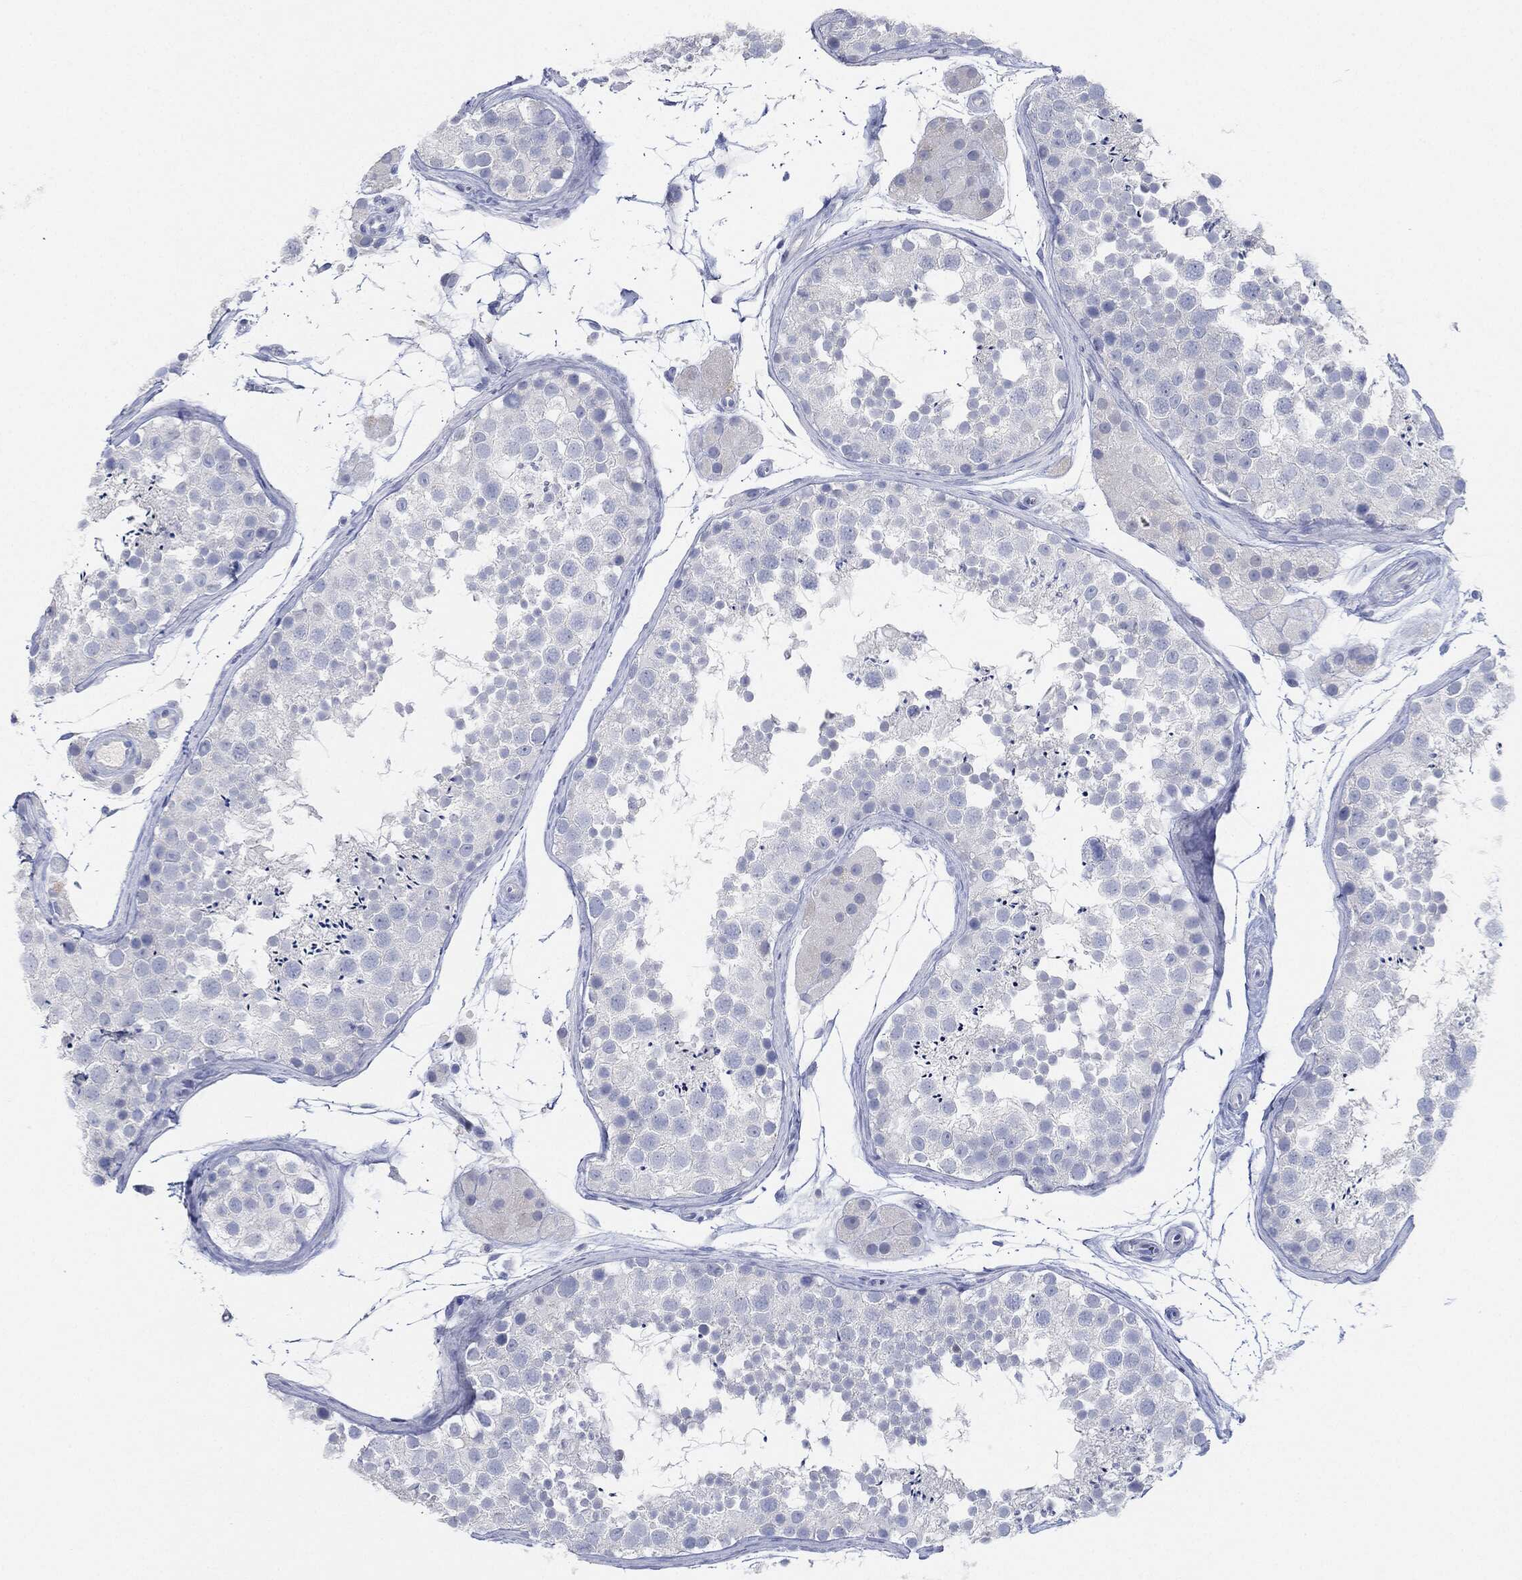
{"staining": {"intensity": "negative", "quantity": "none", "location": "none"}, "tissue": "testis", "cell_type": "Cells in seminiferous ducts", "image_type": "normal", "snomed": [{"axis": "morphology", "description": "Normal tissue, NOS"}, {"axis": "topography", "description": "Testis"}], "caption": "Cells in seminiferous ducts show no significant protein staining in benign testis.", "gene": "AFP", "patient": {"sex": "male", "age": 41}}